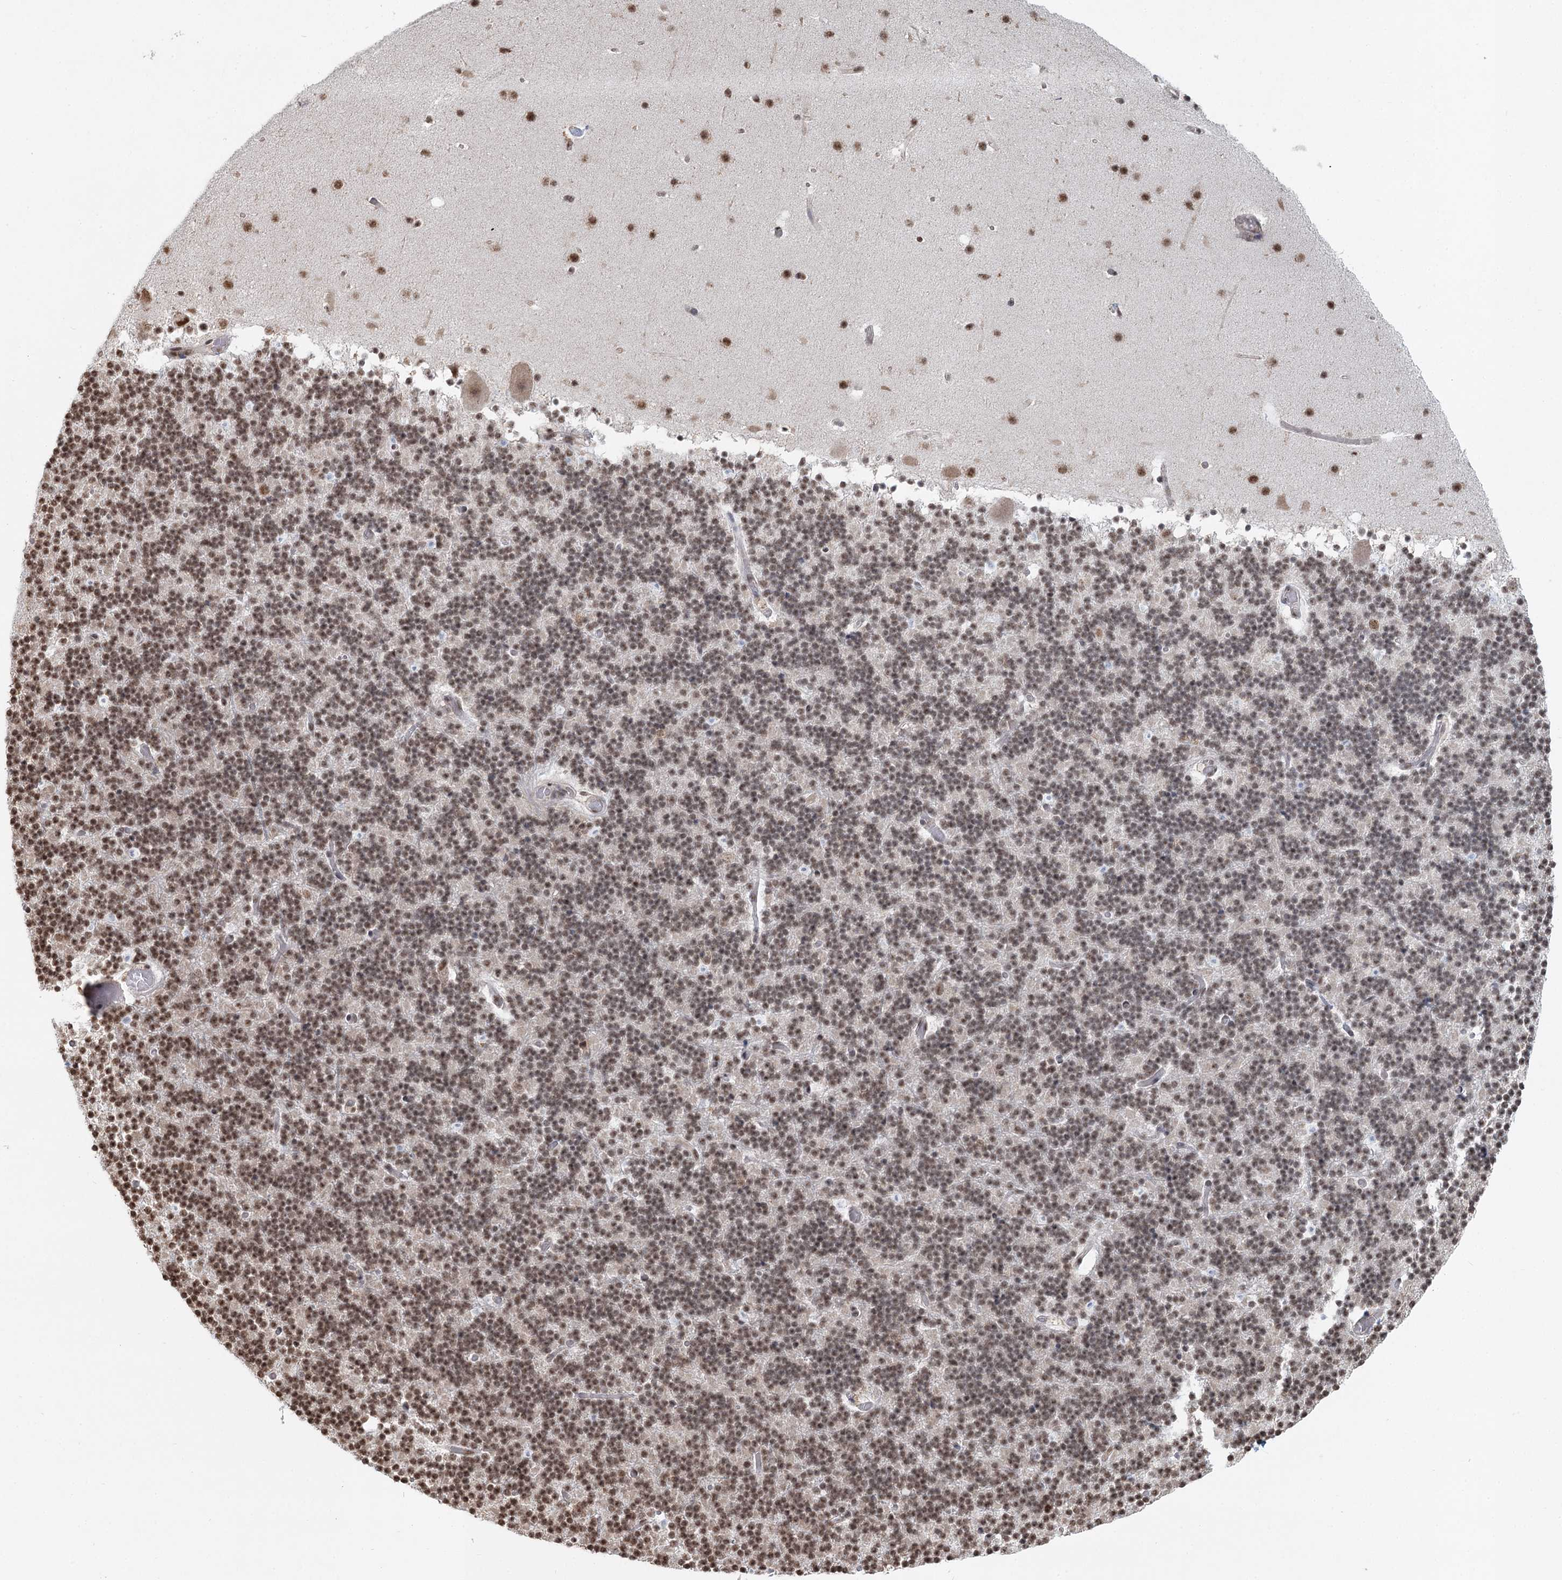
{"staining": {"intensity": "moderate", "quantity": "25%-75%", "location": "nuclear"}, "tissue": "cerebellum", "cell_type": "Cells in granular layer", "image_type": "normal", "snomed": [{"axis": "morphology", "description": "Normal tissue, NOS"}, {"axis": "topography", "description": "Cerebellum"}], "caption": "Moderate nuclear staining is appreciated in approximately 25%-75% of cells in granular layer in unremarkable cerebellum. The protein is shown in brown color, while the nuclei are stained blue.", "gene": "GPALPP1", "patient": {"sex": "male", "age": 57}}